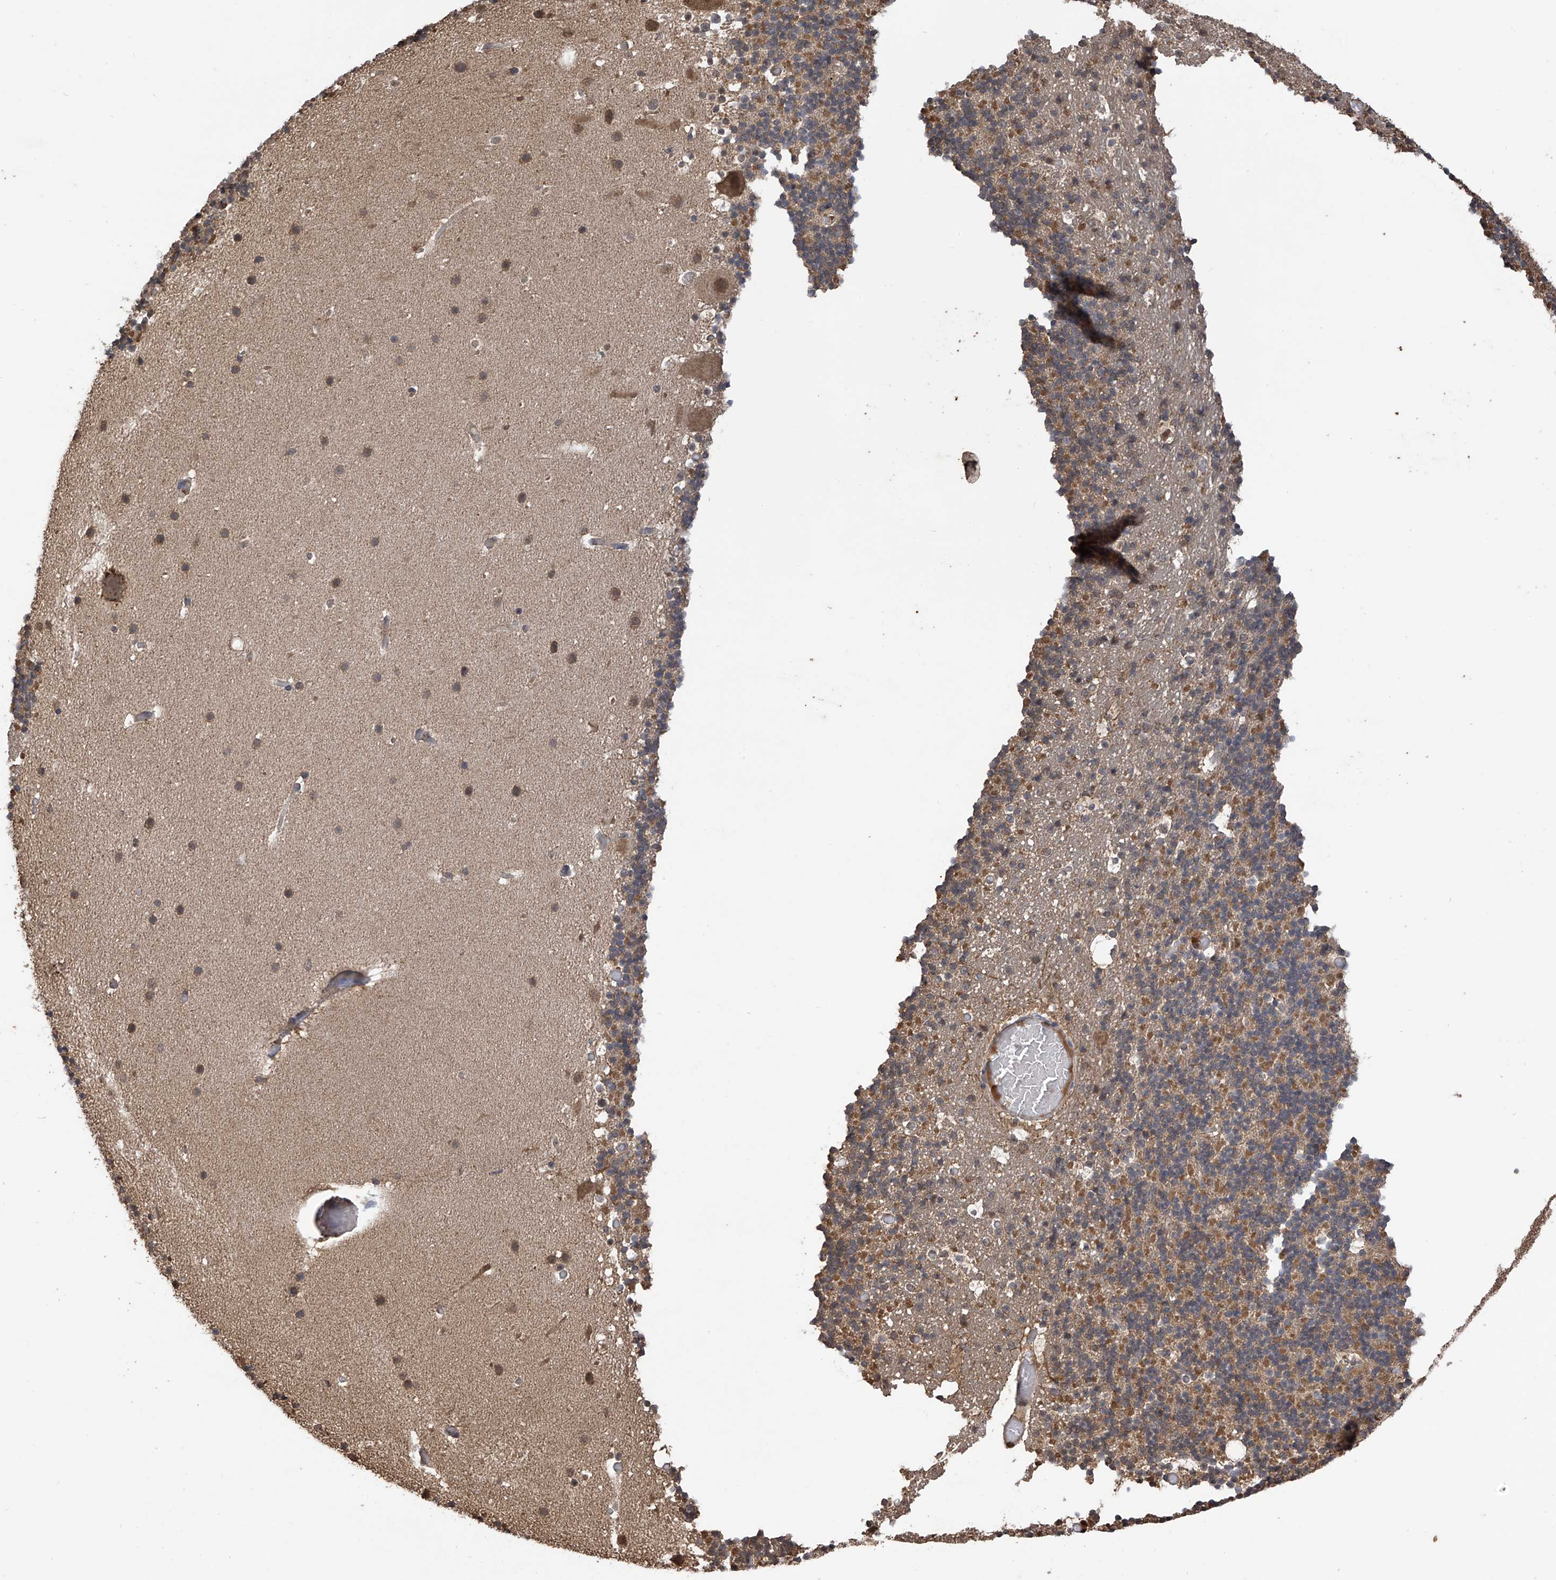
{"staining": {"intensity": "moderate", "quantity": "25%-75%", "location": "cytoplasmic/membranous"}, "tissue": "cerebellum", "cell_type": "Cells in granular layer", "image_type": "normal", "snomed": [{"axis": "morphology", "description": "Normal tissue, NOS"}, {"axis": "topography", "description": "Cerebellum"}], "caption": "This histopathology image demonstrates IHC staining of benign cerebellum, with medium moderate cytoplasmic/membranous expression in approximately 25%-75% of cells in granular layer.", "gene": "PNPT1", "patient": {"sex": "male", "age": 57}}